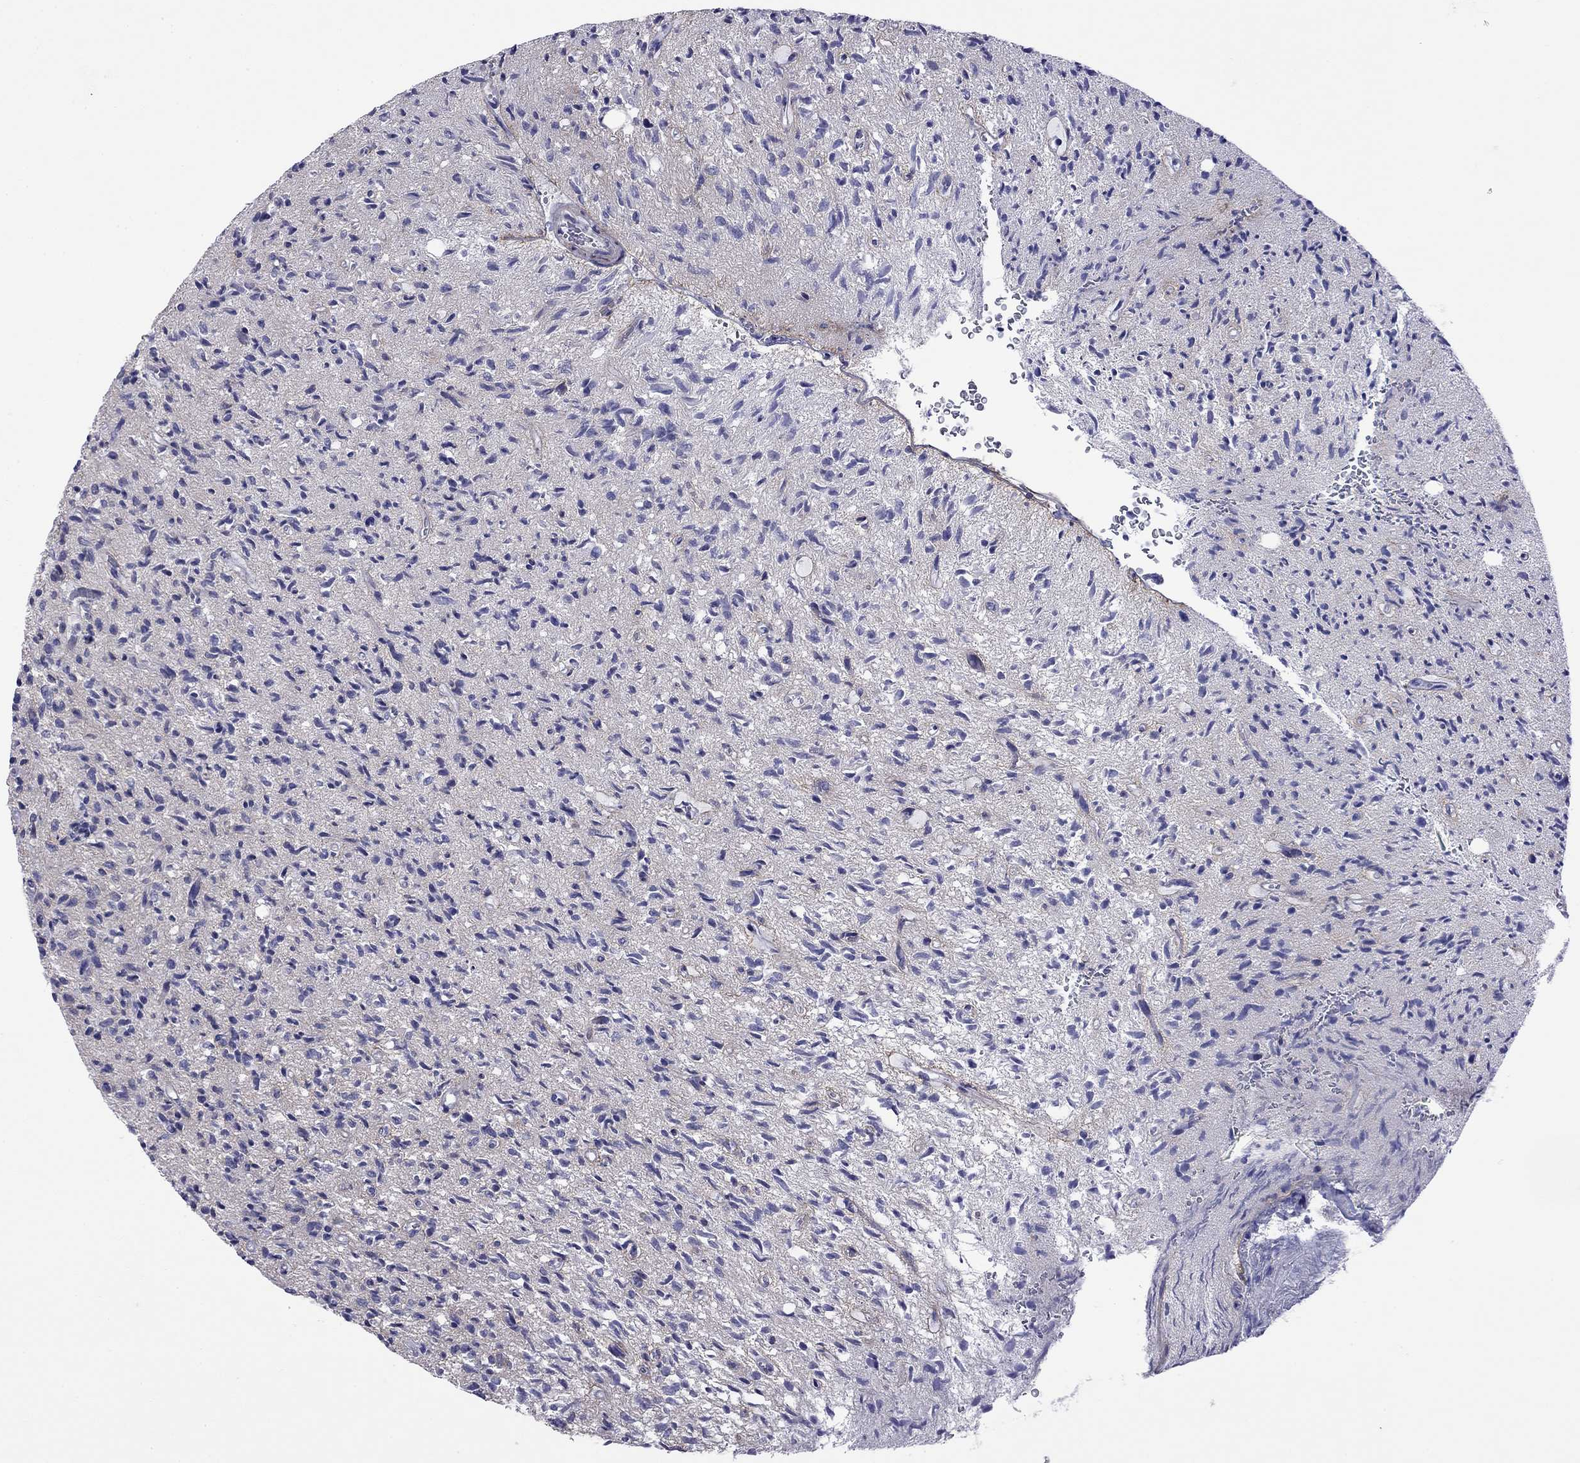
{"staining": {"intensity": "negative", "quantity": "none", "location": "none"}, "tissue": "glioma", "cell_type": "Tumor cells", "image_type": "cancer", "snomed": [{"axis": "morphology", "description": "Glioma, malignant, High grade"}, {"axis": "topography", "description": "Brain"}], "caption": "IHC micrograph of neoplastic tissue: human high-grade glioma (malignant) stained with DAB reveals no significant protein staining in tumor cells.", "gene": "KIAA2012", "patient": {"sex": "male", "age": 64}}